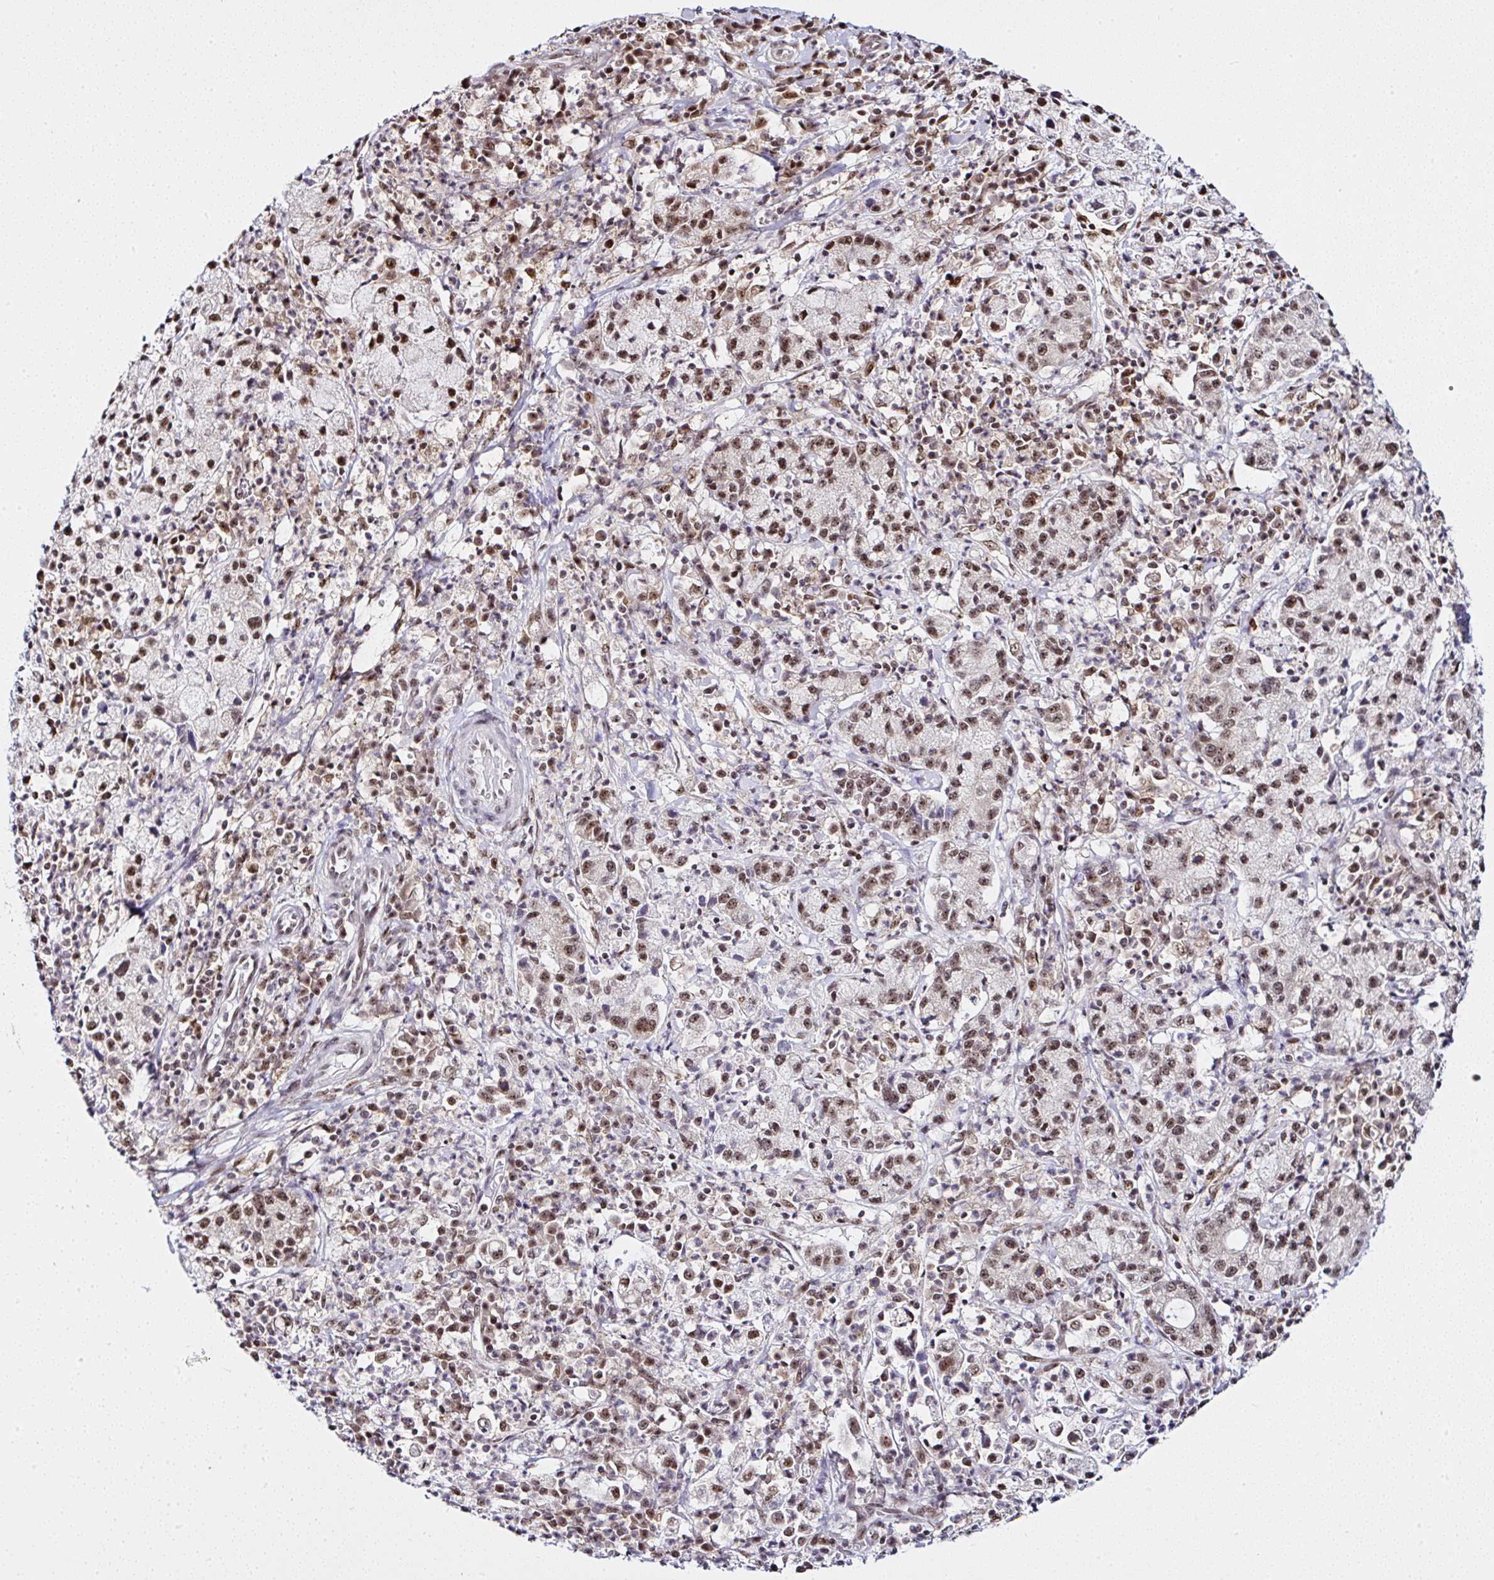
{"staining": {"intensity": "moderate", "quantity": ">75%", "location": "nuclear"}, "tissue": "cervical cancer", "cell_type": "Tumor cells", "image_type": "cancer", "snomed": [{"axis": "morphology", "description": "Normal tissue, NOS"}, {"axis": "morphology", "description": "Adenocarcinoma, NOS"}, {"axis": "topography", "description": "Cervix"}], "caption": "Adenocarcinoma (cervical) stained for a protein reveals moderate nuclear positivity in tumor cells.", "gene": "PTPN2", "patient": {"sex": "female", "age": 44}}